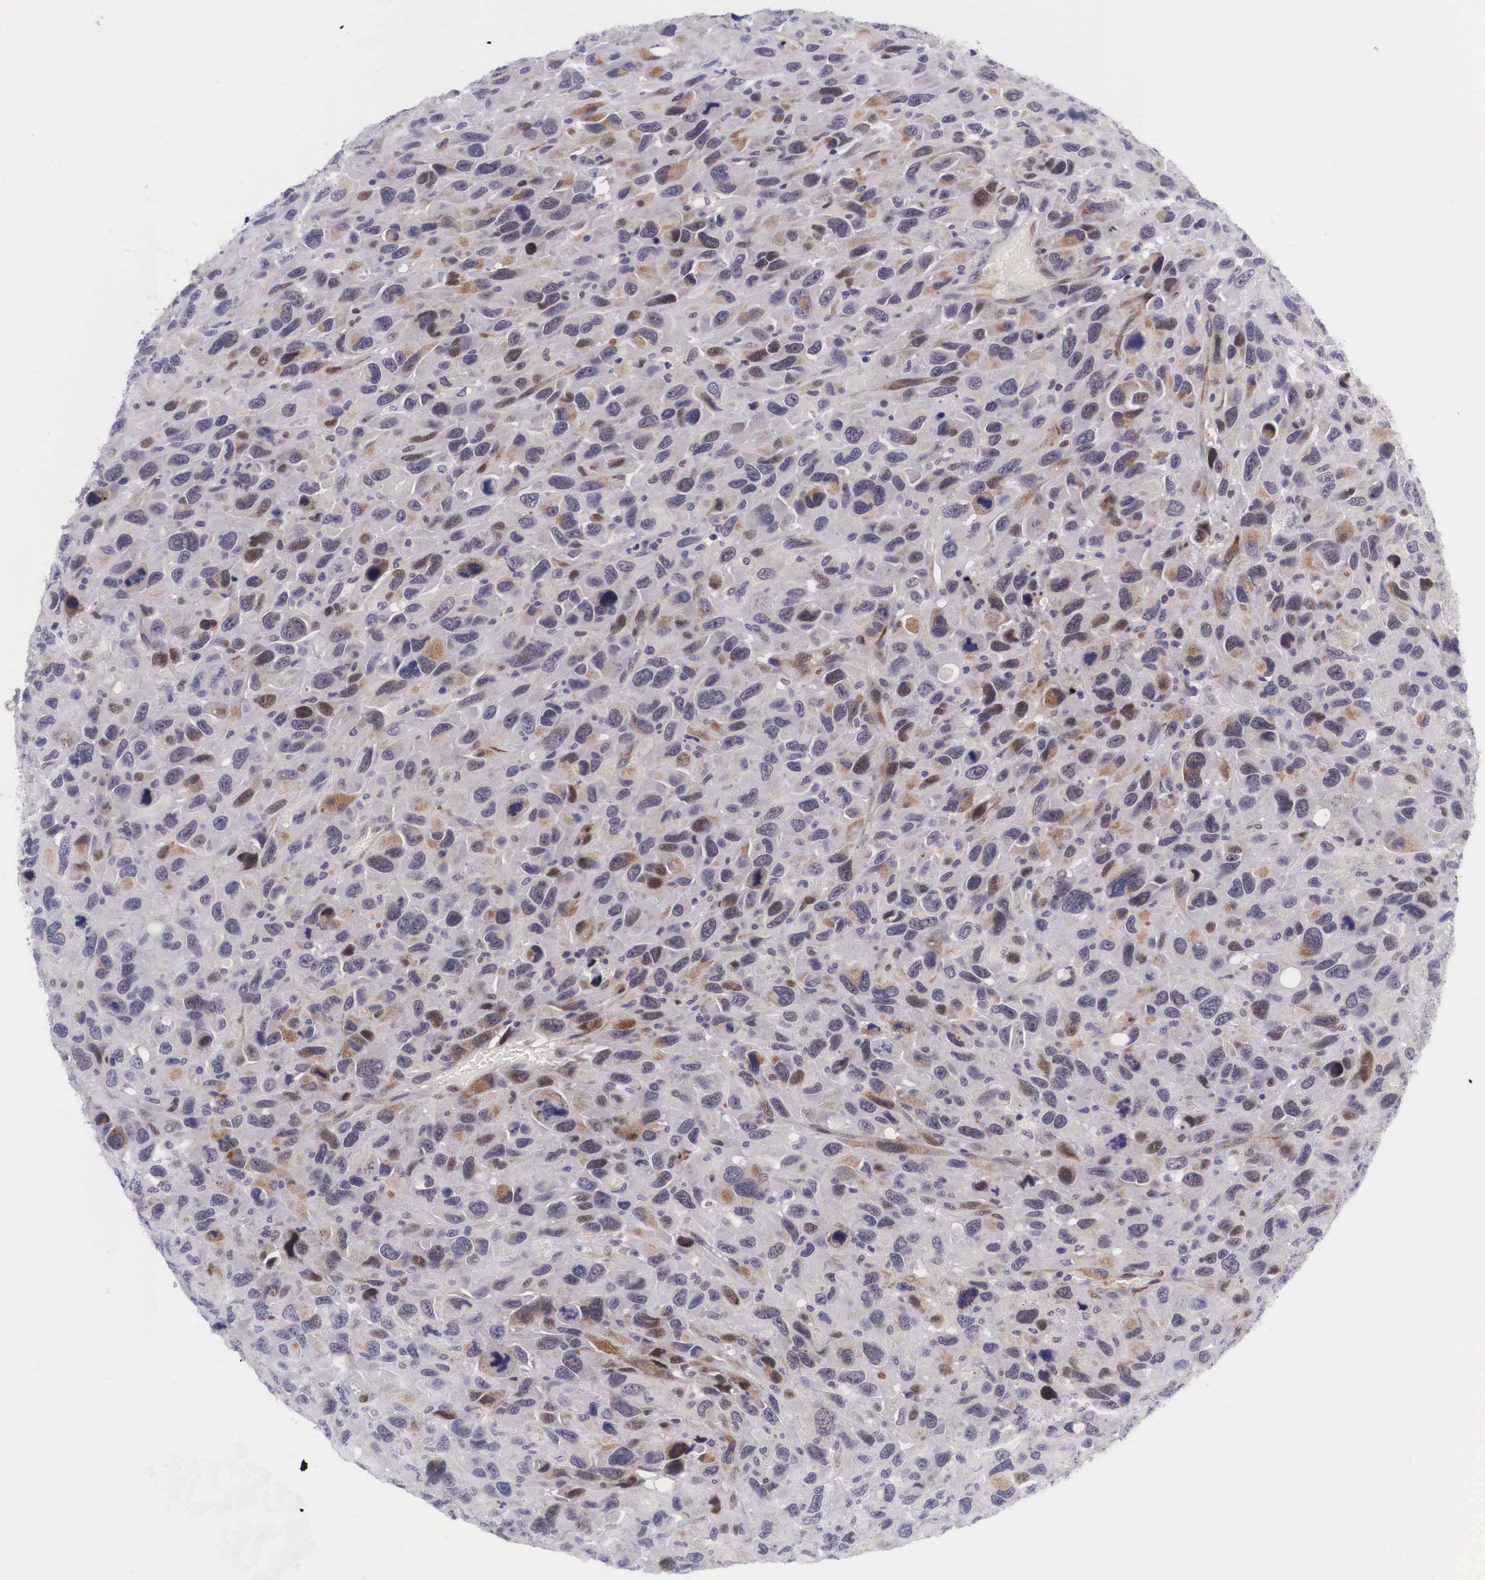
{"staining": {"intensity": "moderate", "quantity": "25%-75%", "location": "cytoplasmic/membranous,nuclear"}, "tissue": "renal cancer", "cell_type": "Tumor cells", "image_type": "cancer", "snomed": [{"axis": "morphology", "description": "Adenocarcinoma, NOS"}, {"axis": "topography", "description": "Kidney"}], "caption": "This is a micrograph of IHC staining of renal adenocarcinoma, which shows moderate staining in the cytoplasmic/membranous and nuclear of tumor cells.", "gene": "EMID1", "patient": {"sex": "male", "age": 79}}